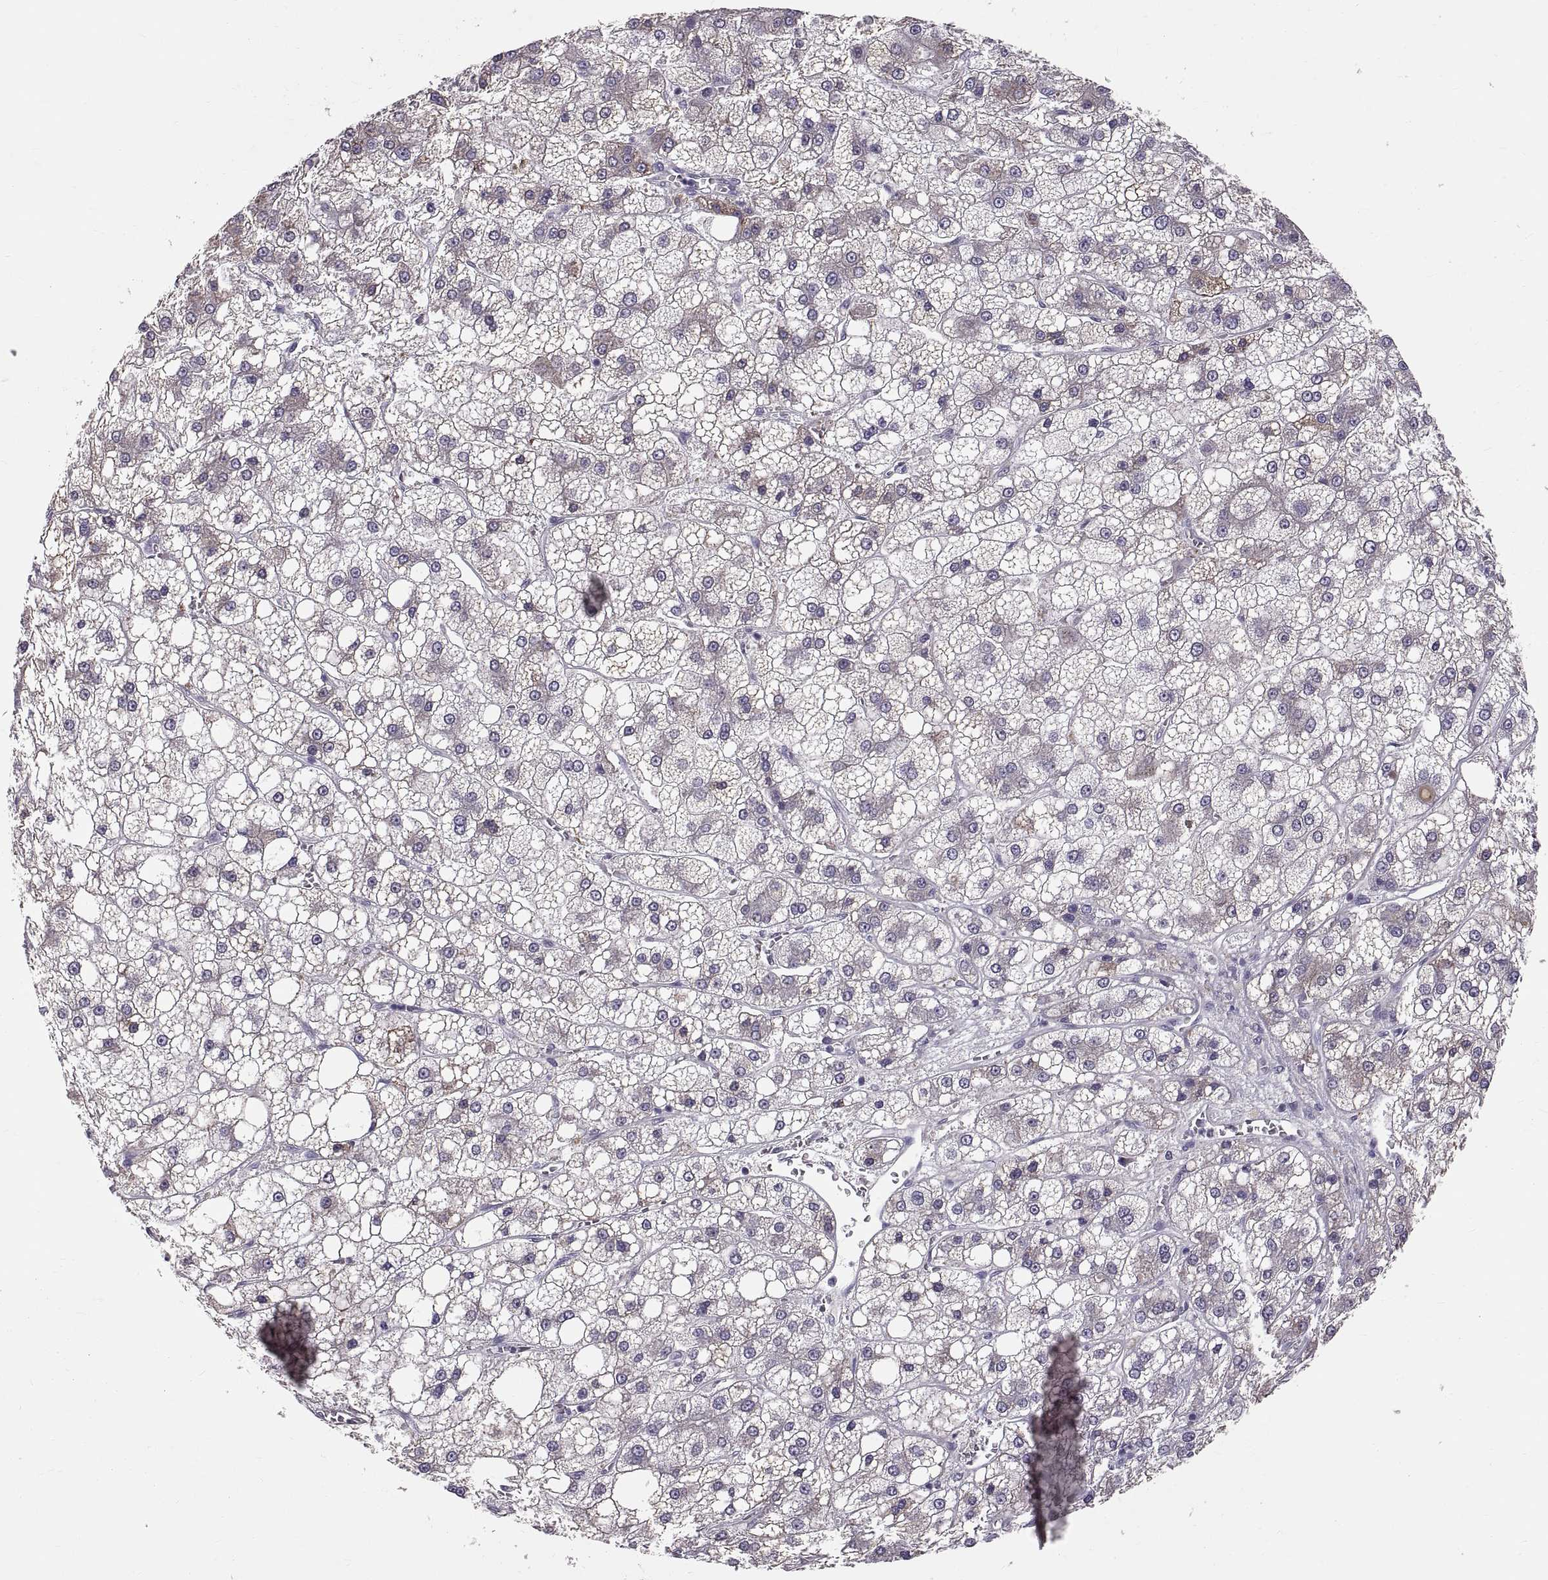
{"staining": {"intensity": "negative", "quantity": "none", "location": "none"}, "tissue": "liver cancer", "cell_type": "Tumor cells", "image_type": "cancer", "snomed": [{"axis": "morphology", "description": "Carcinoma, Hepatocellular, NOS"}, {"axis": "topography", "description": "Liver"}], "caption": "IHC of liver hepatocellular carcinoma displays no expression in tumor cells.", "gene": "WFDC8", "patient": {"sex": "male", "age": 73}}